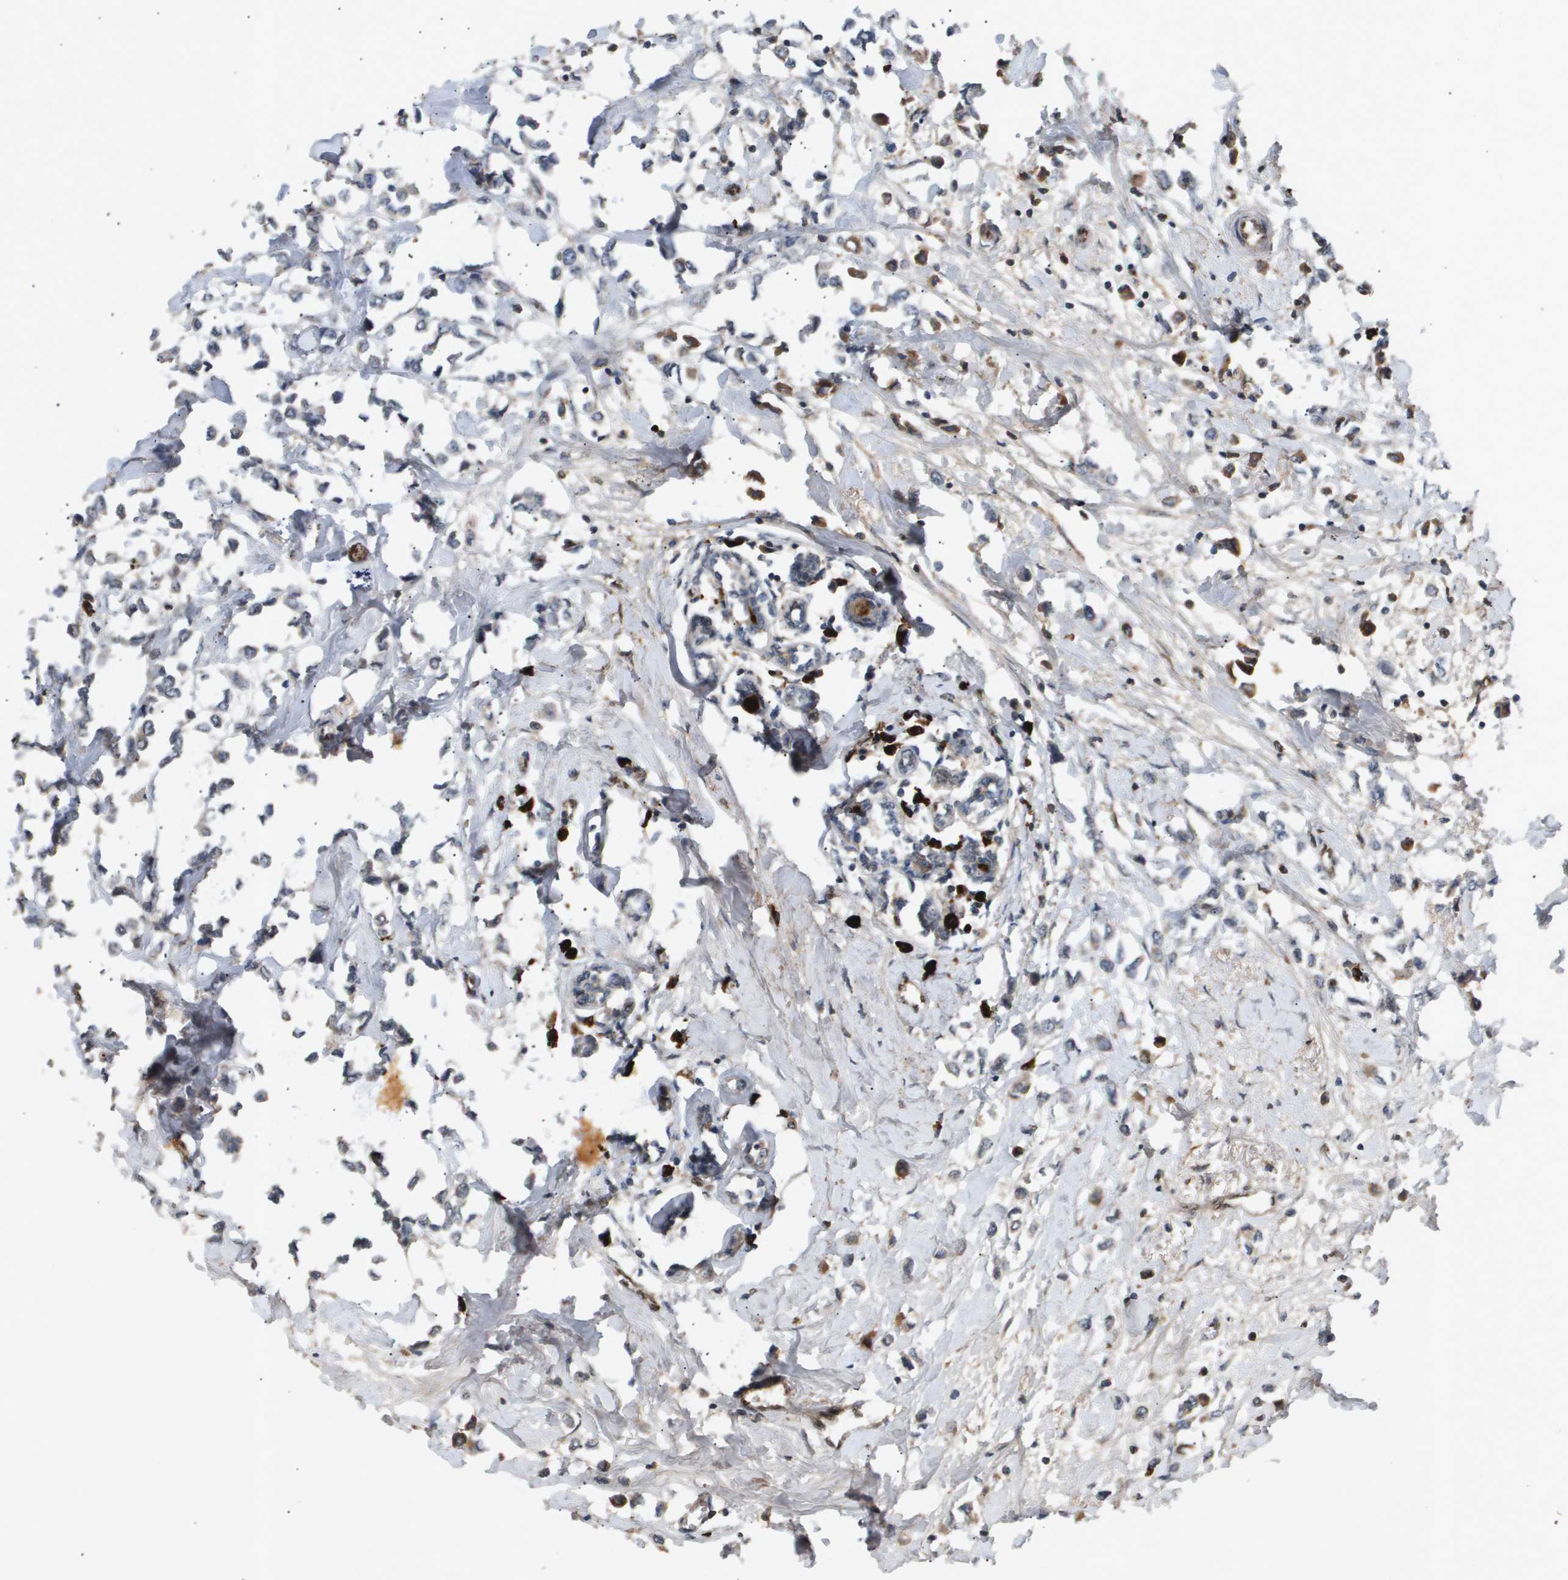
{"staining": {"intensity": "weak", "quantity": "<25%", "location": "cytoplasmic/membranous"}, "tissue": "breast cancer", "cell_type": "Tumor cells", "image_type": "cancer", "snomed": [{"axis": "morphology", "description": "Lobular carcinoma"}, {"axis": "topography", "description": "Breast"}], "caption": "This micrograph is of breast cancer (lobular carcinoma) stained with IHC to label a protein in brown with the nuclei are counter-stained blue. There is no expression in tumor cells.", "gene": "ERG", "patient": {"sex": "female", "age": 51}}